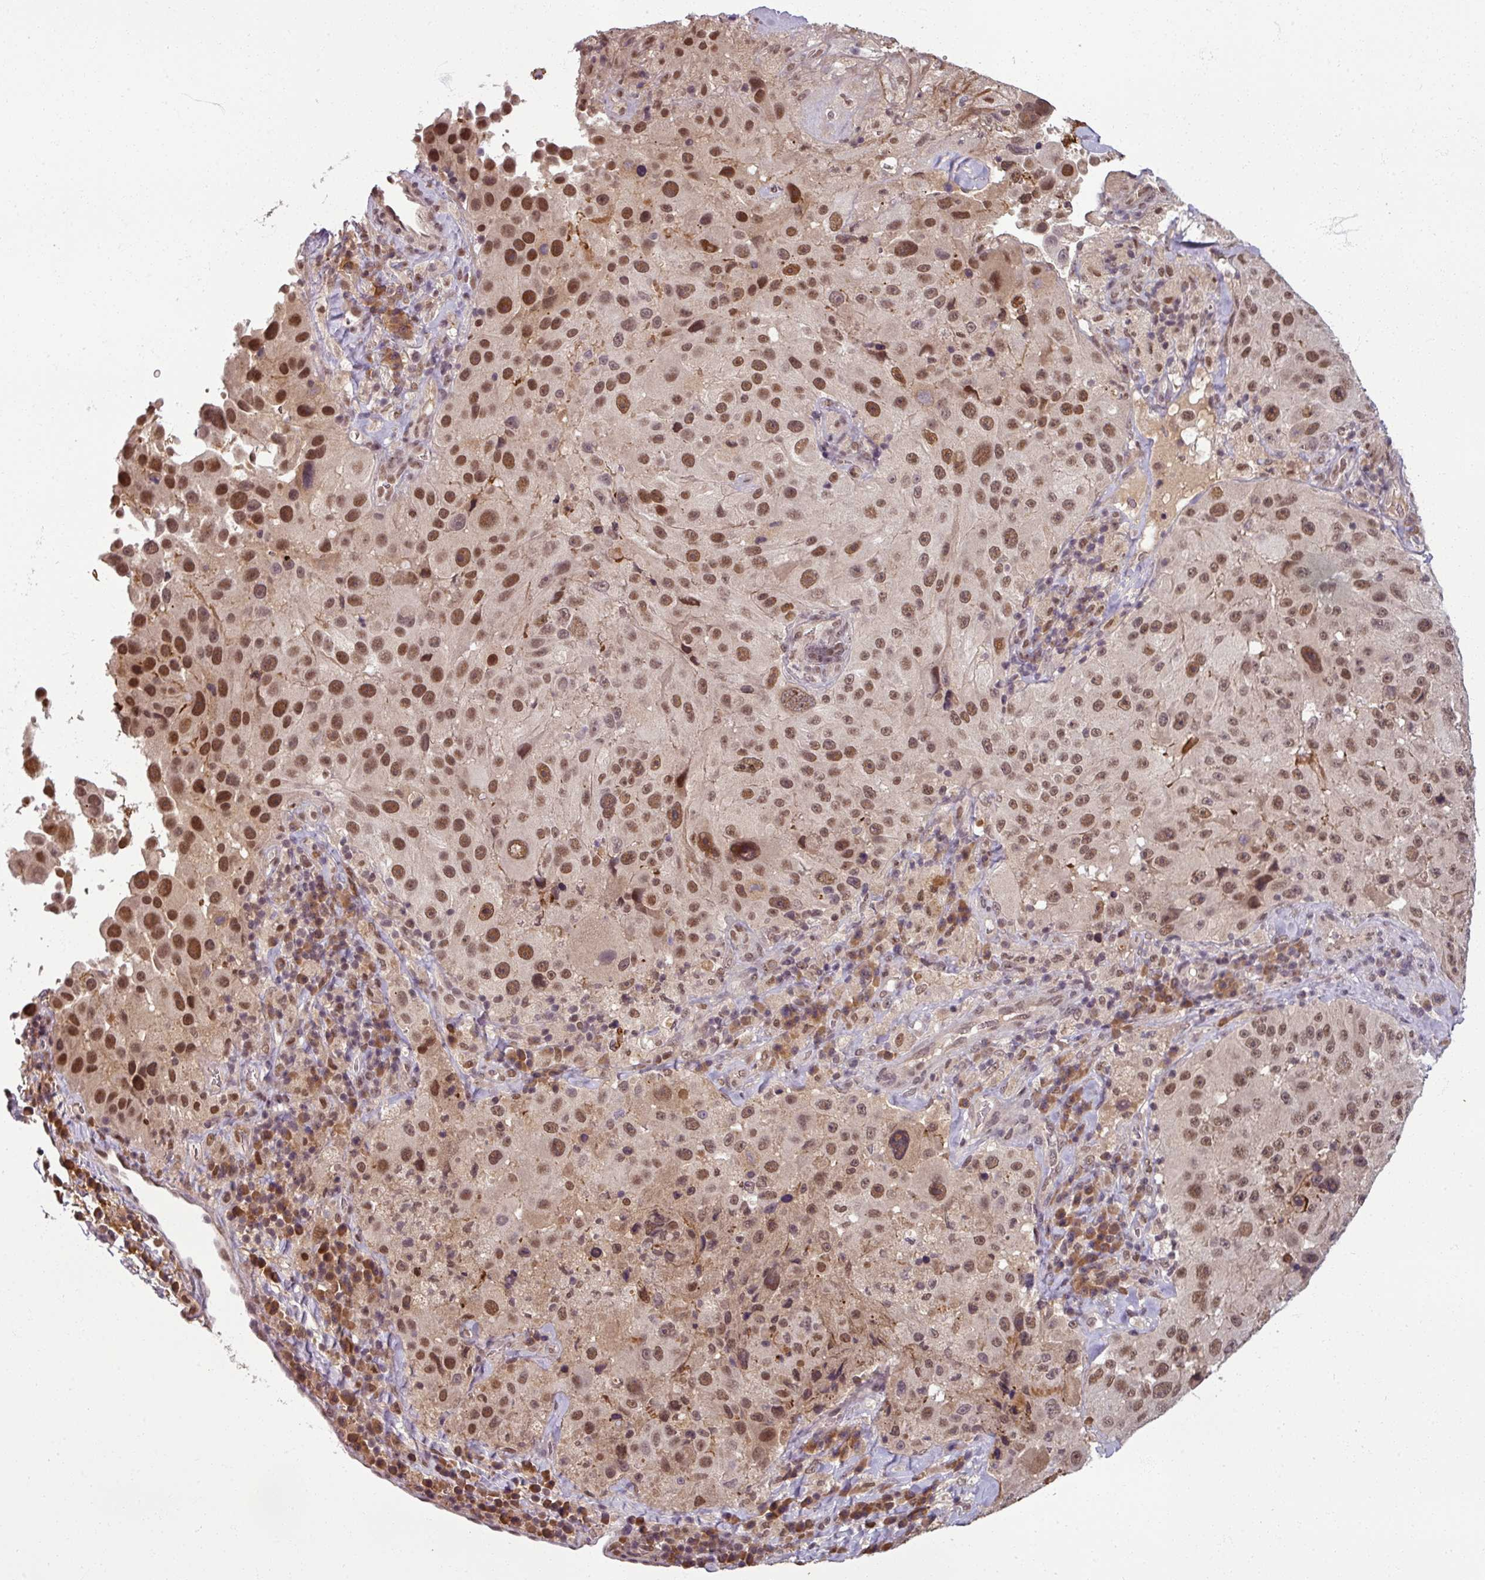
{"staining": {"intensity": "moderate", "quantity": ">75%", "location": "nuclear"}, "tissue": "melanoma", "cell_type": "Tumor cells", "image_type": "cancer", "snomed": [{"axis": "morphology", "description": "Malignant melanoma, Metastatic site"}, {"axis": "topography", "description": "Lymph node"}], "caption": "Melanoma was stained to show a protein in brown. There is medium levels of moderate nuclear positivity in about >75% of tumor cells. (Stains: DAB in brown, nuclei in blue, Microscopy: brightfield microscopy at high magnification).", "gene": "POLR2G", "patient": {"sex": "male", "age": 62}}